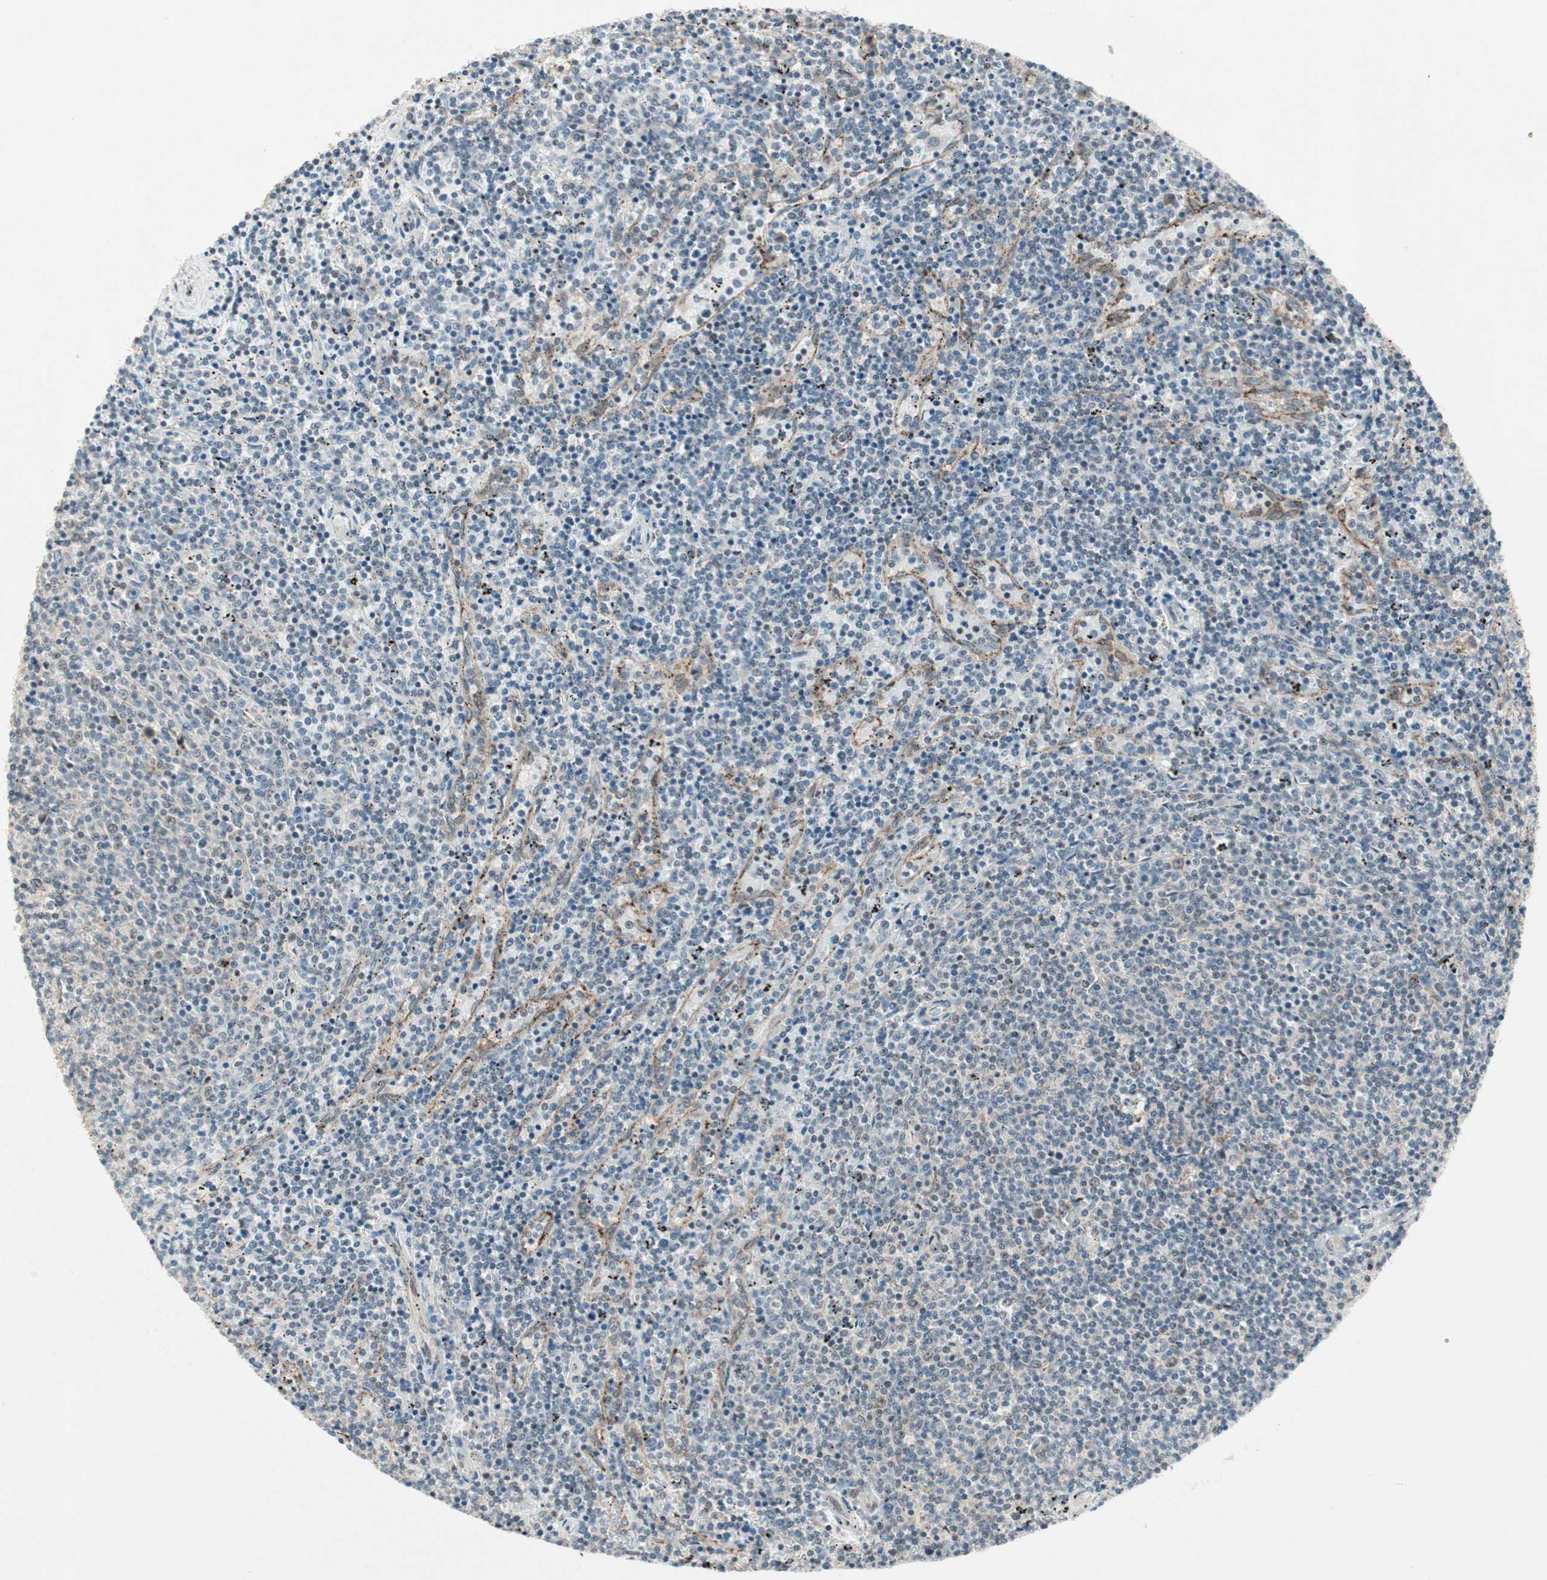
{"staining": {"intensity": "negative", "quantity": "none", "location": "none"}, "tissue": "lymphoma", "cell_type": "Tumor cells", "image_type": "cancer", "snomed": [{"axis": "morphology", "description": "Malignant lymphoma, non-Hodgkin's type, Low grade"}, {"axis": "topography", "description": "Spleen"}], "caption": "DAB immunohistochemical staining of human lymphoma exhibits no significant staining in tumor cells. The staining is performed using DAB brown chromogen with nuclei counter-stained in using hematoxylin.", "gene": "PGBD1", "patient": {"sex": "female", "age": 50}}